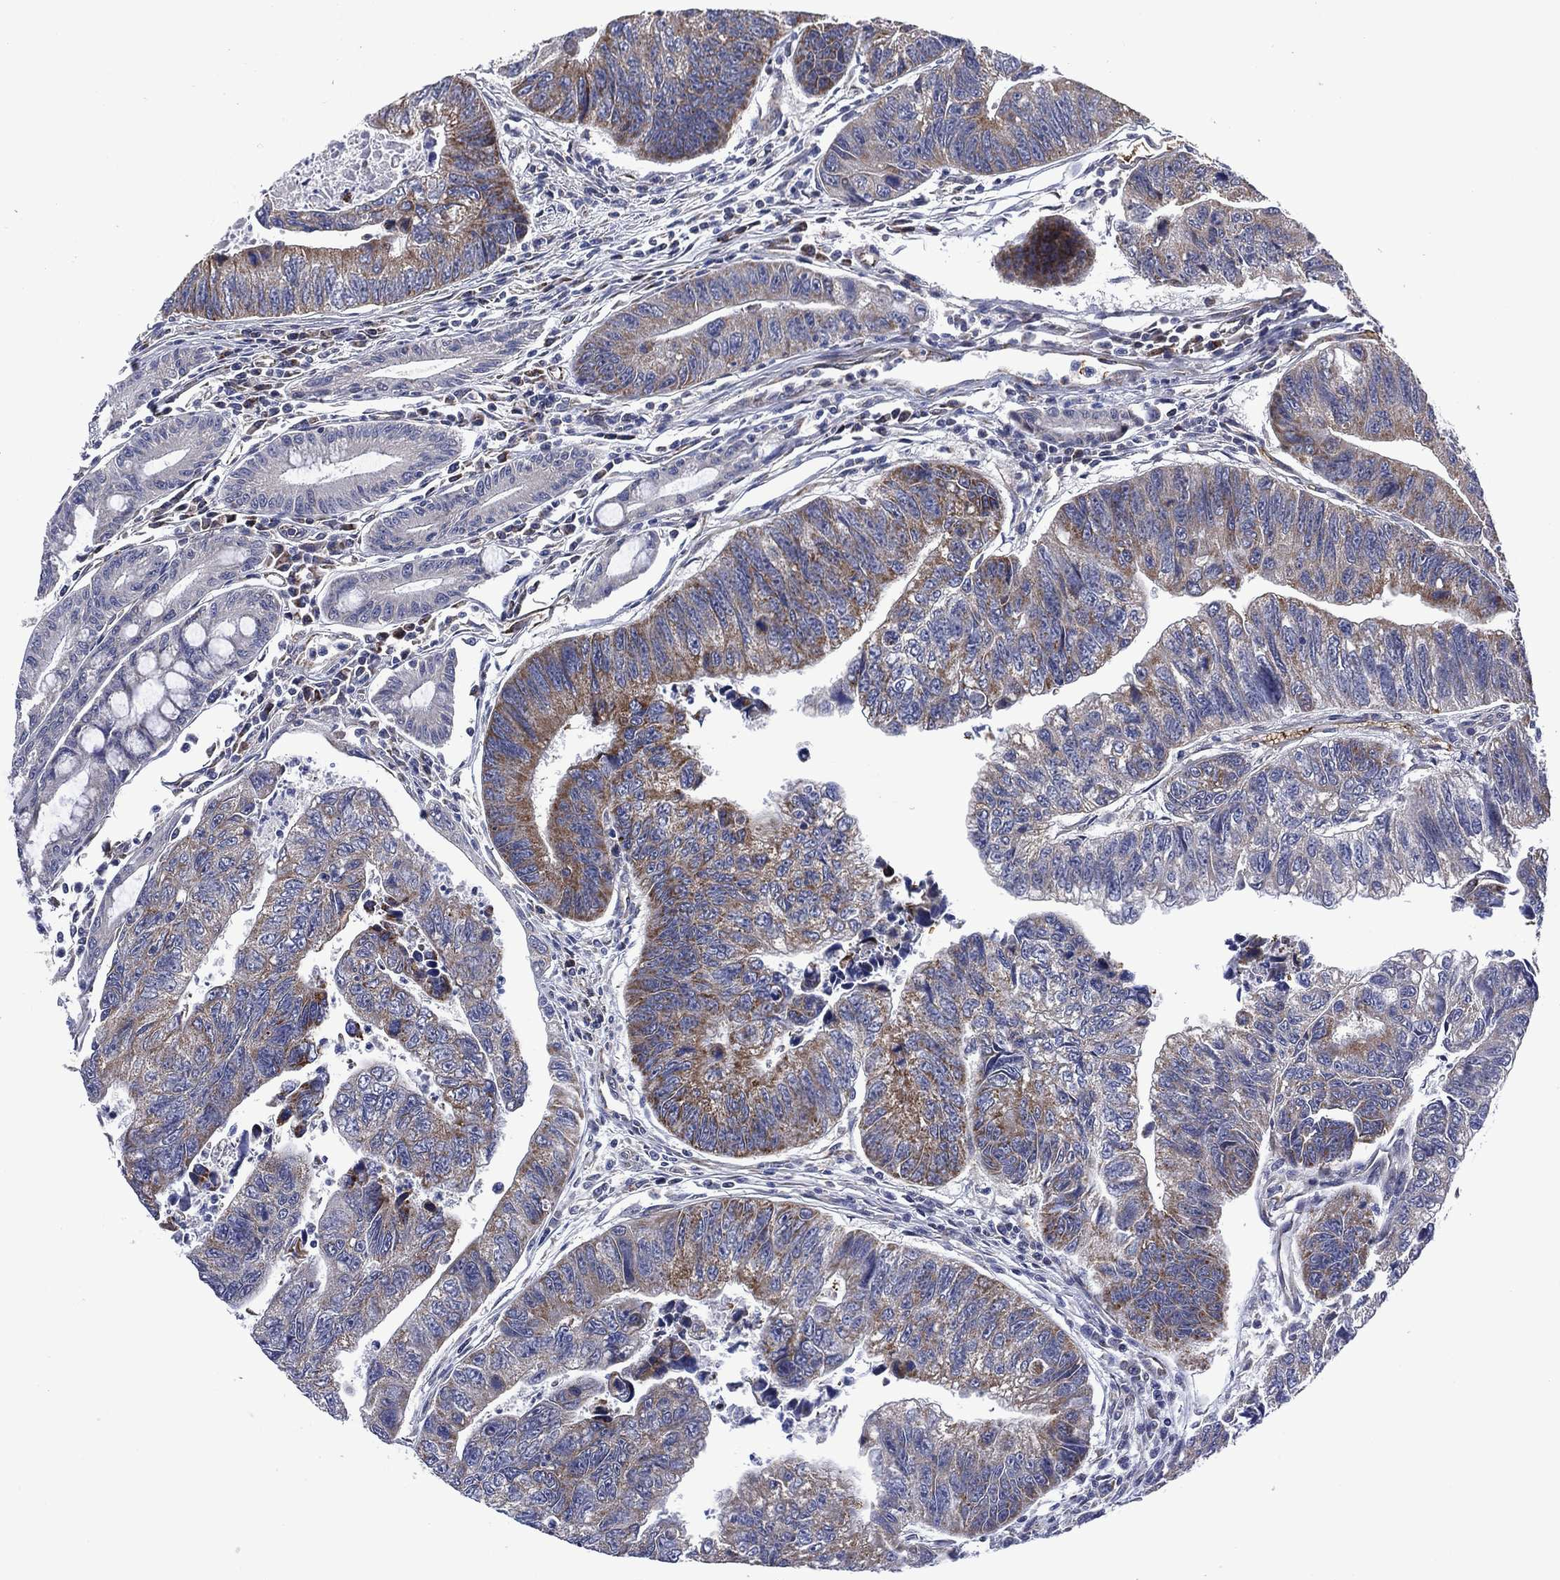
{"staining": {"intensity": "moderate", "quantity": "<25%", "location": "cytoplasmic/membranous"}, "tissue": "colorectal cancer", "cell_type": "Tumor cells", "image_type": "cancer", "snomed": [{"axis": "morphology", "description": "Adenocarcinoma, NOS"}, {"axis": "topography", "description": "Colon"}], "caption": "A high-resolution image shows IHC staining of colorectal cancer, which shows moderate cytoplasmic/membranous expression in about <25% of tumor cells.", "gene": "HTD2", "patient": {"sex": "female", "age": 65}}